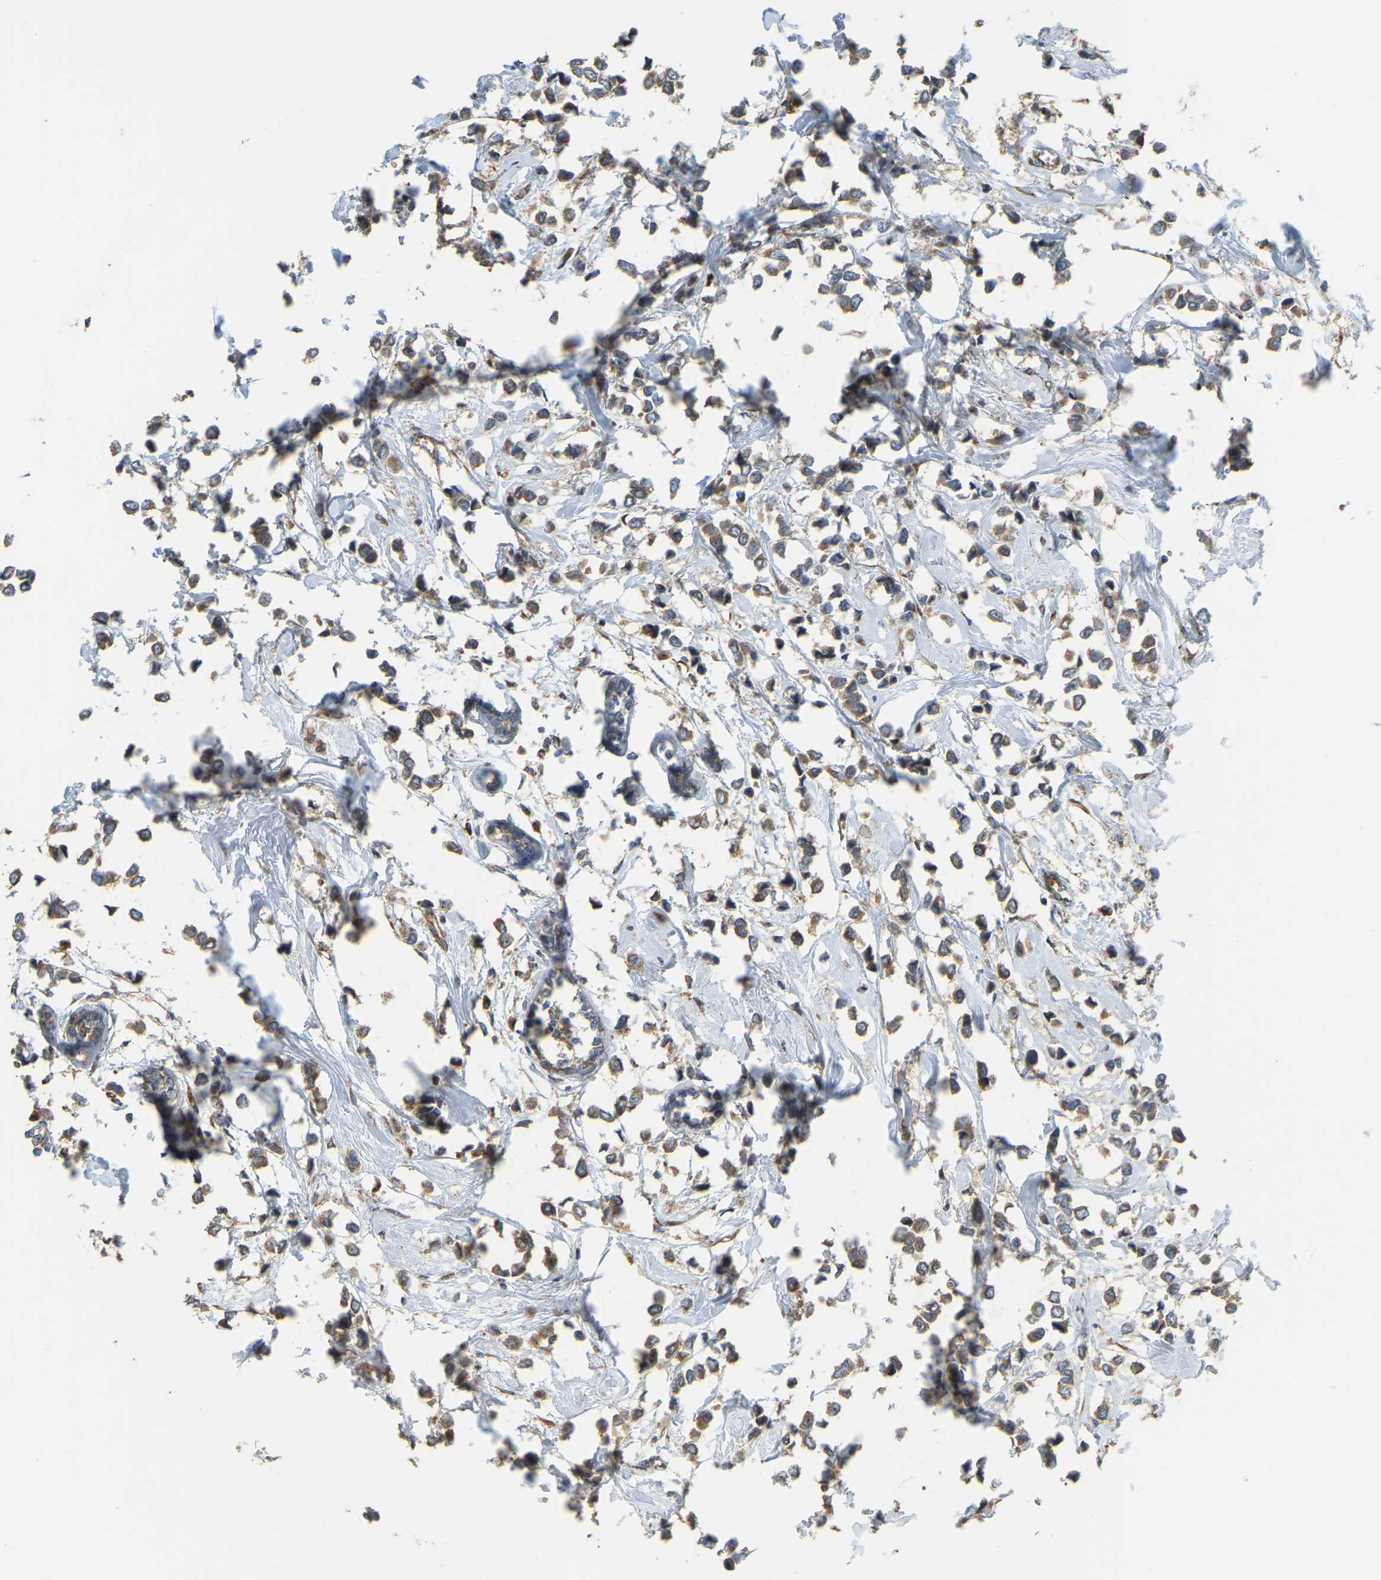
{"staining": {"intensity": "moderate", "quantity": ">75%", "location": "cytoplasmic/membranous"}, "tissue": "breast cancer", "cell_type": "Tumor cells", "image_type": "cancer", "snomed": [{"axis": "morphology", "description": "Lobular carcinoma"}, {"axis": "topography", "description": "Breast"}], "caption": "Protein expression analysis of breast lobular carcinoma displays moderate cytoplasmic/membranous staining in approximately >75% of tumor cells. The staining is performed using DAB brown chromogen to label protein expression. The nuclei are counter-stained blue using hematoxylin.", "gene": "PSMD7", "patient": {"sex": "female", "age": 51}}